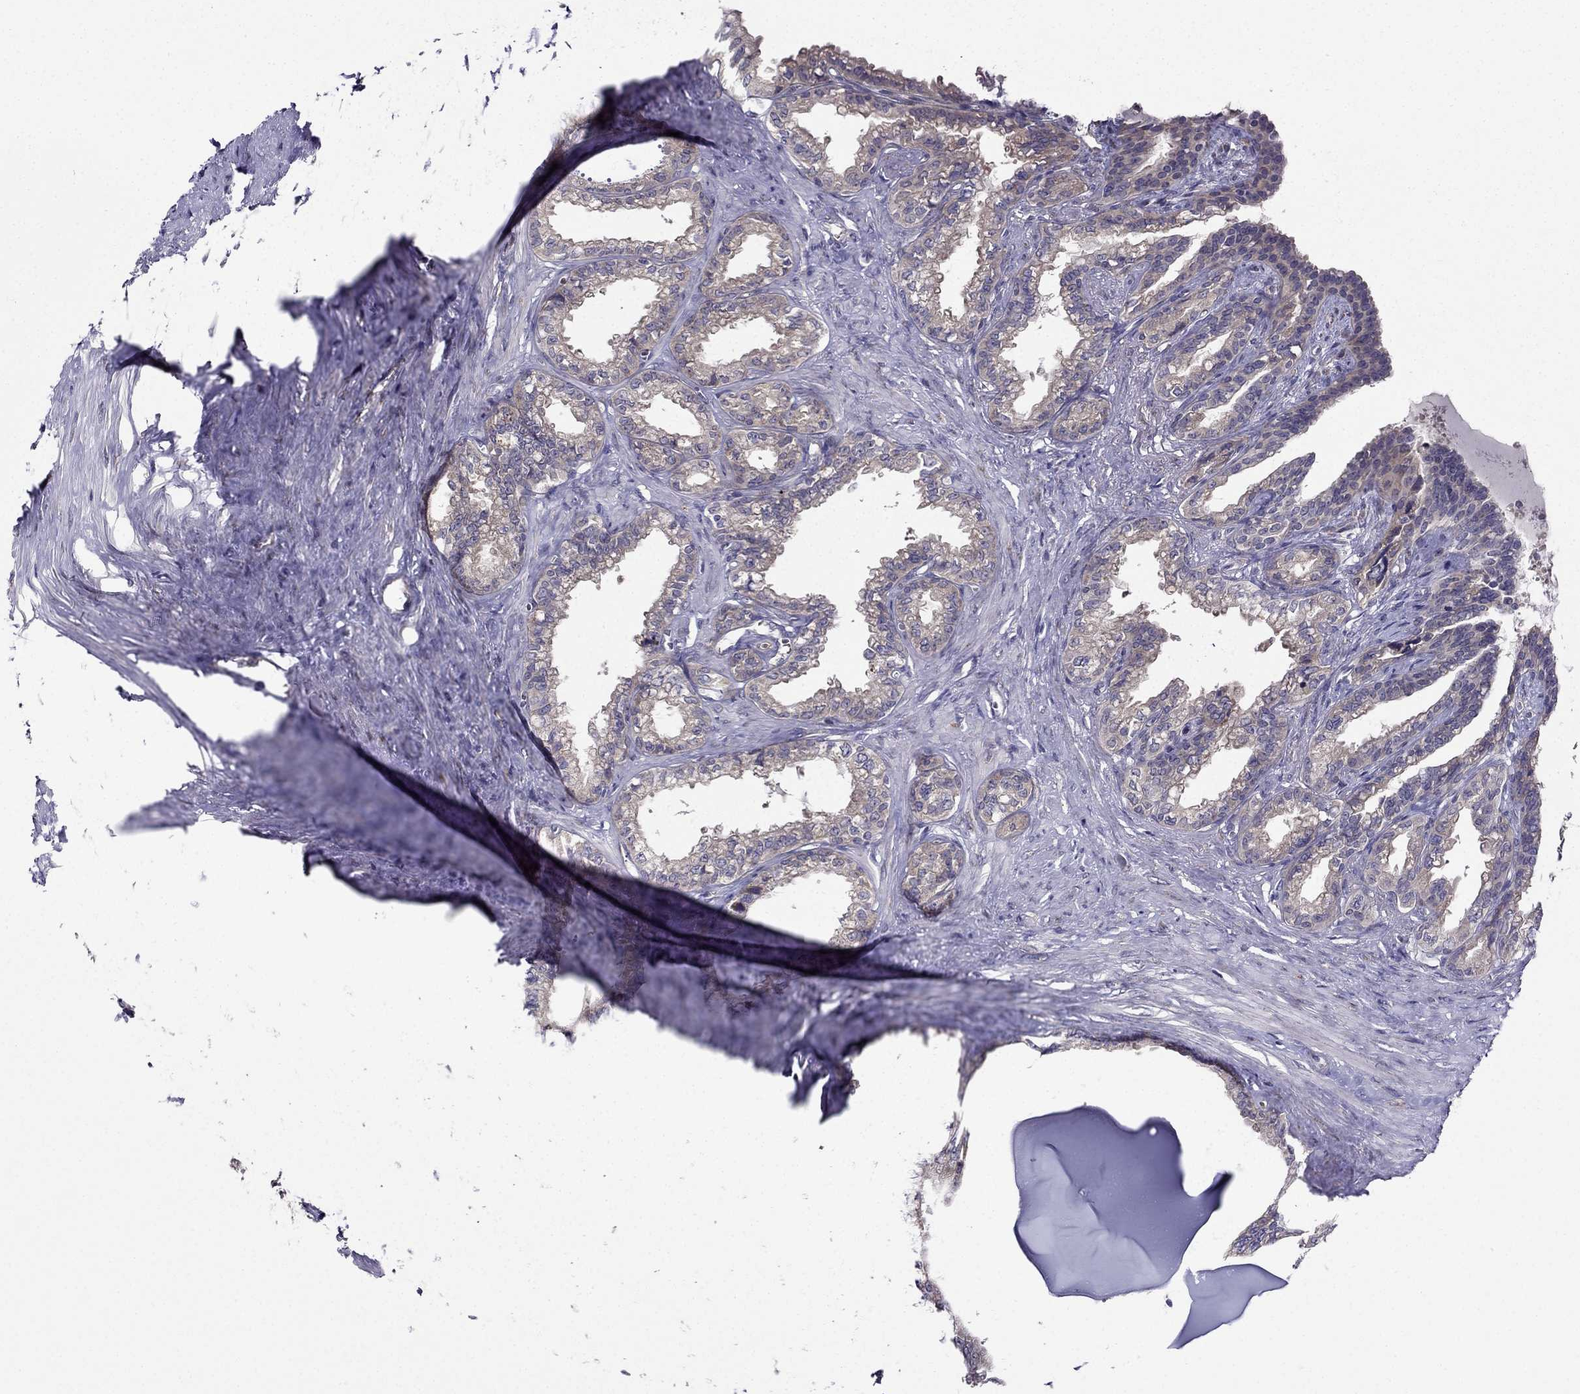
{"staining": {"intensity": "moderate", "quantity": "<25%", "location": "cytoplasmic/membranous"}, "tissue": "seminal vesicle", "cell_type": "Glandular cells", "image_type": "normal", "snomed": [{"axis": "morphology", "description": "Normal tissue, NOS"}, {"axis": "morphology", "description": "Urothelial carcinoma, NOS"}, {"axis": "topography", "description": "Urinary bladder"}, {"axis": "topography", "description": "Seminal veicle"}], "caption": "This micrograph exhibits benign seminal vesicle stained with immunohistochemistry (IHC) to label a protein in brown. The cytoplasmic/membranous of glandular cells show moderate positivity for the protein. Nuclei are counter-stained blue.", "gene": "ARHGEF28", "patient": {"sex": "male", "age": 76}}